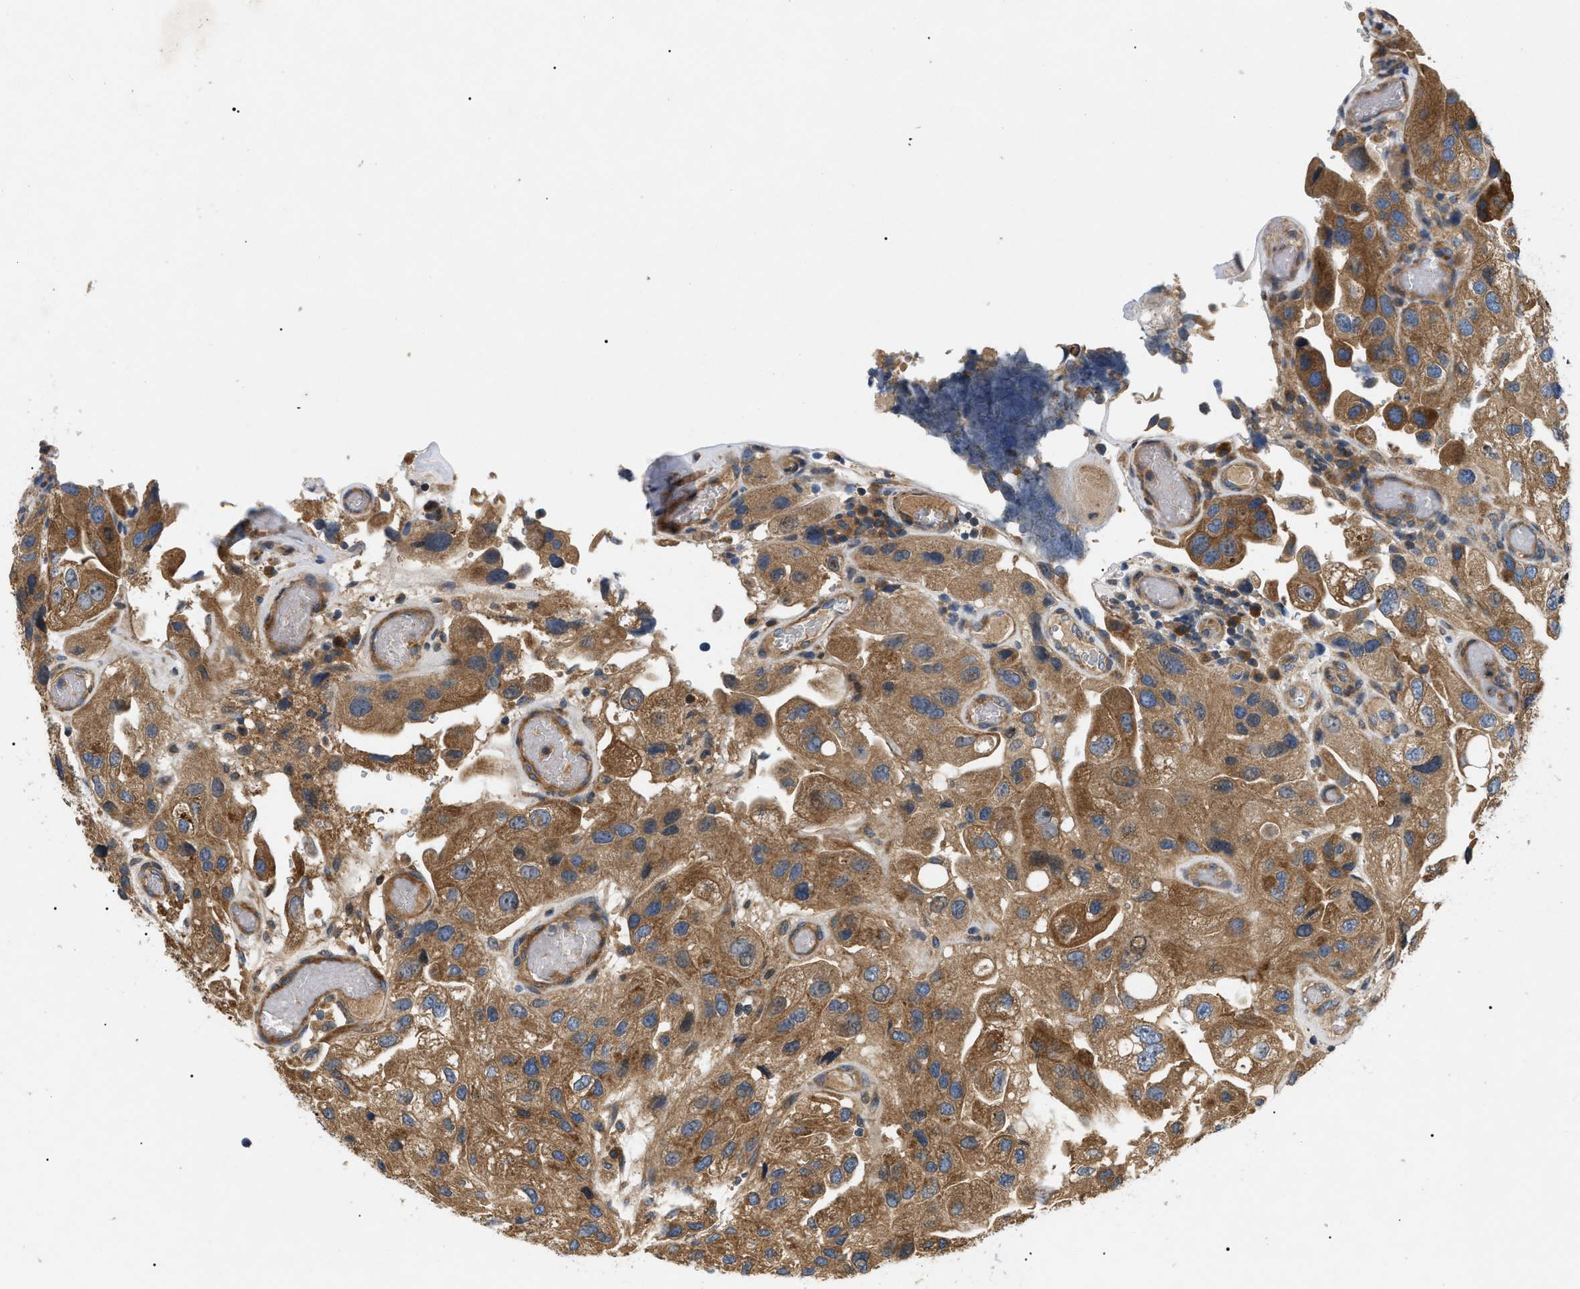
{"staining": {"intensity": "moderate", "quantity": ">75%", "location": "cytoplasmic/membranous"}, "tissue": "urothelial cancer", "cell_type": "Tumor cells", "image_type": "cancer", "snomed": [{"axis": "morphology", "description": "Urothelial carcinoma, High grade"}, {"axis": "topography", "description": "Urinary bladder"}], "caption": "Protein staining demonstrates moderate cytoplasmic/membranous positivity in approximately >75% of tumor cells in urothelial carcinoma (high-grade).", "gene": "PPM1B", "patient": {"sex": "female", "age": 64}}